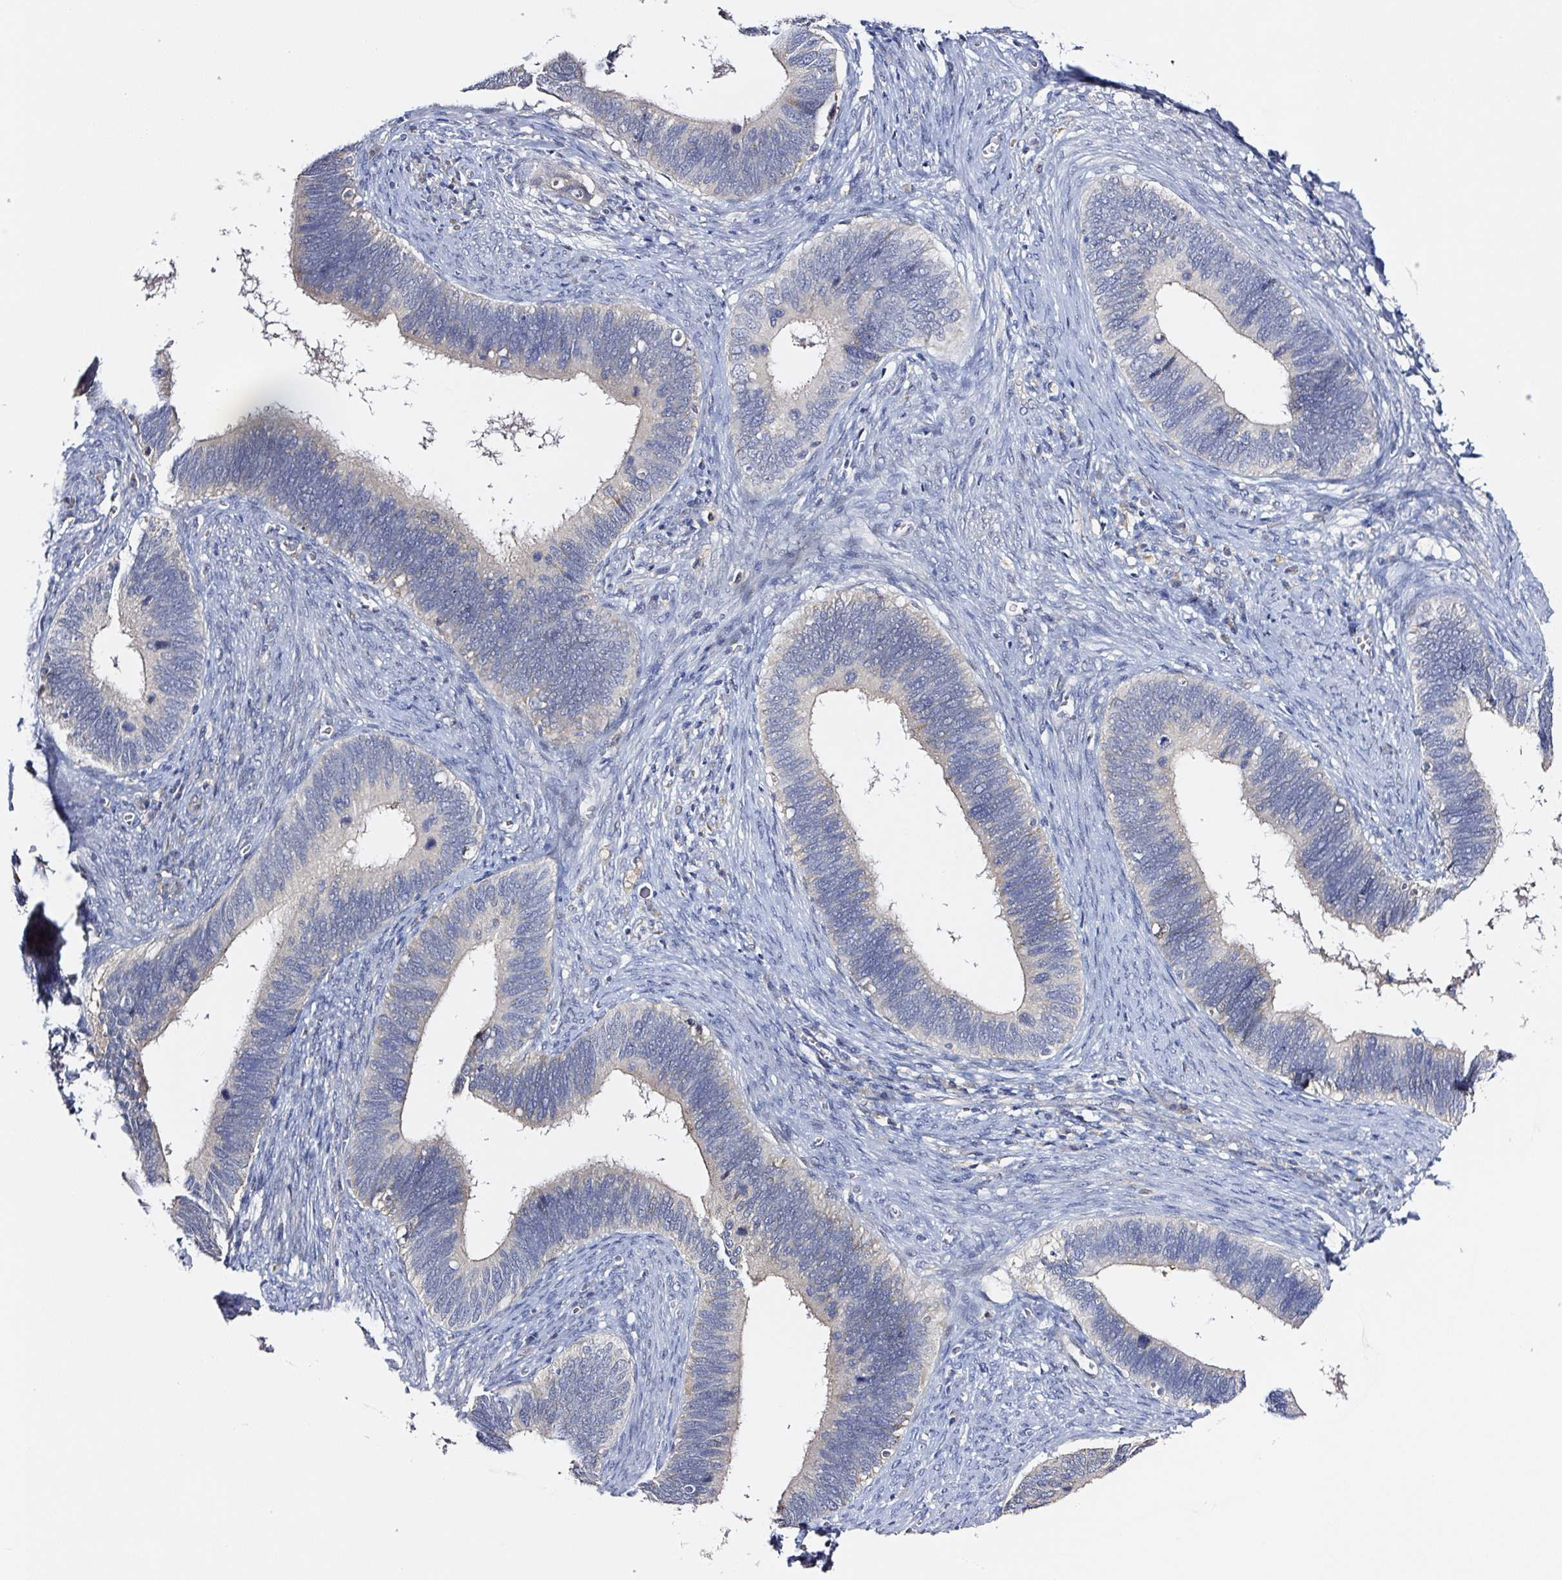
{"staining": {"intensity": "negative", "quantity": "none", "location": "none"}, "tissue": "cervical cancer", "cell_type": "Tumor cells", "image_type": "cancer", "snomed": [{"axis": "morphology", "description": "Adenocarcinoma, NOS"}, {"axis": "topography", "description": "Cervix"}], "caption": "Image shows no protein positivity in tumor cells of cervical cancer (adenocarcinoma) tissue.", "gene": "PRKAA2", "patient": {"sex": "female", "age": 42}}